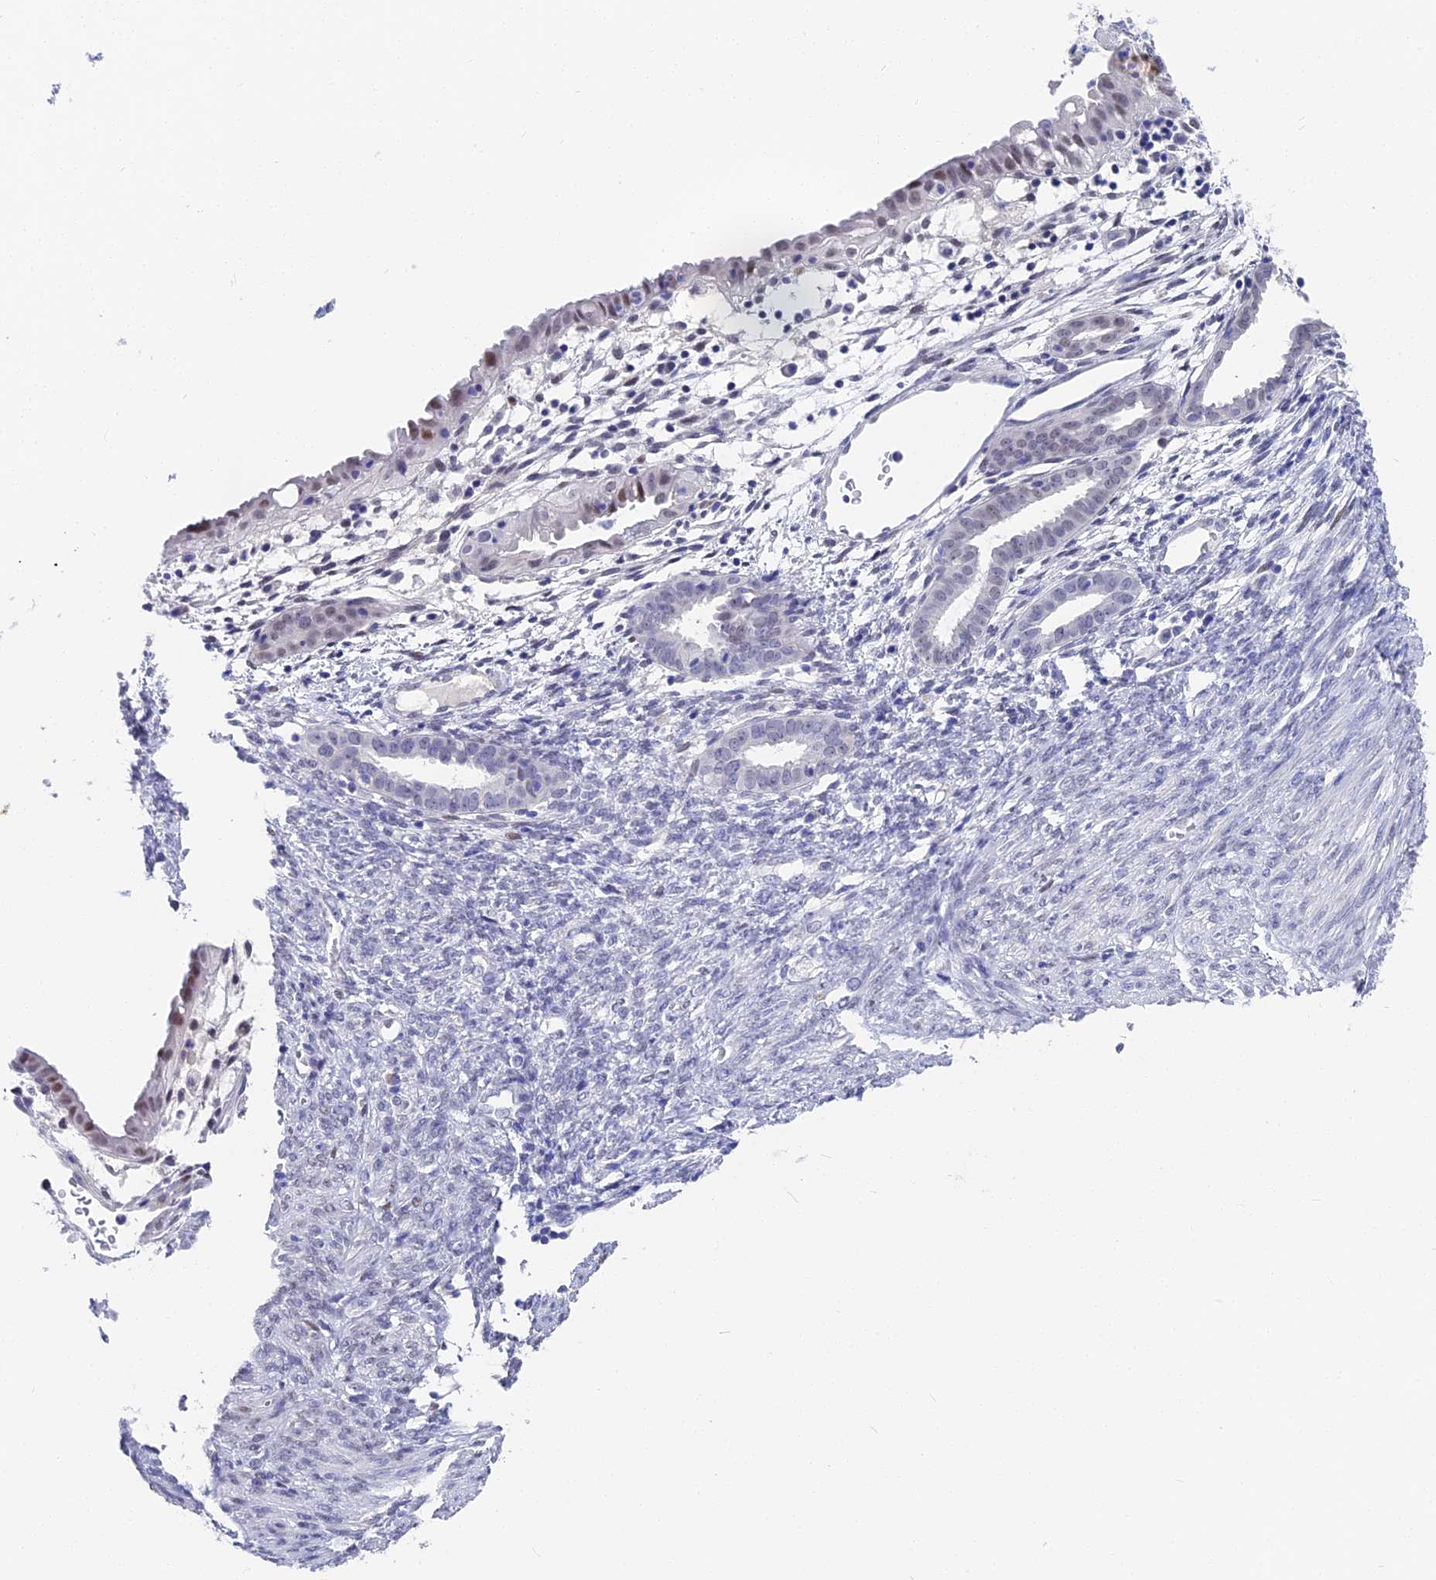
{"staining": {"intensity": "negative", "quantity": "none", "location": "none"}, "tissue": "cervical cancer", "cell_type": "Tumor cells", "image_type": "cancer", "snomed": [{"axis": "morphology", "description": "Normal tissue, NOS"}, {"axis": "morphology", "description": "Adenocarcinoma, NOS"}, {"axis": "topography", "description": "Cervix"}, {"axis": "topography", "description": "Endometrium"}], "caption": "The immunohistochemistry photomicrograph has no significant positivity in tumor cells of cervical cancer (adenocarcinoma) tissue.", "gene": "VPS33B", "patient": {"sex": "female", "age": 86}}